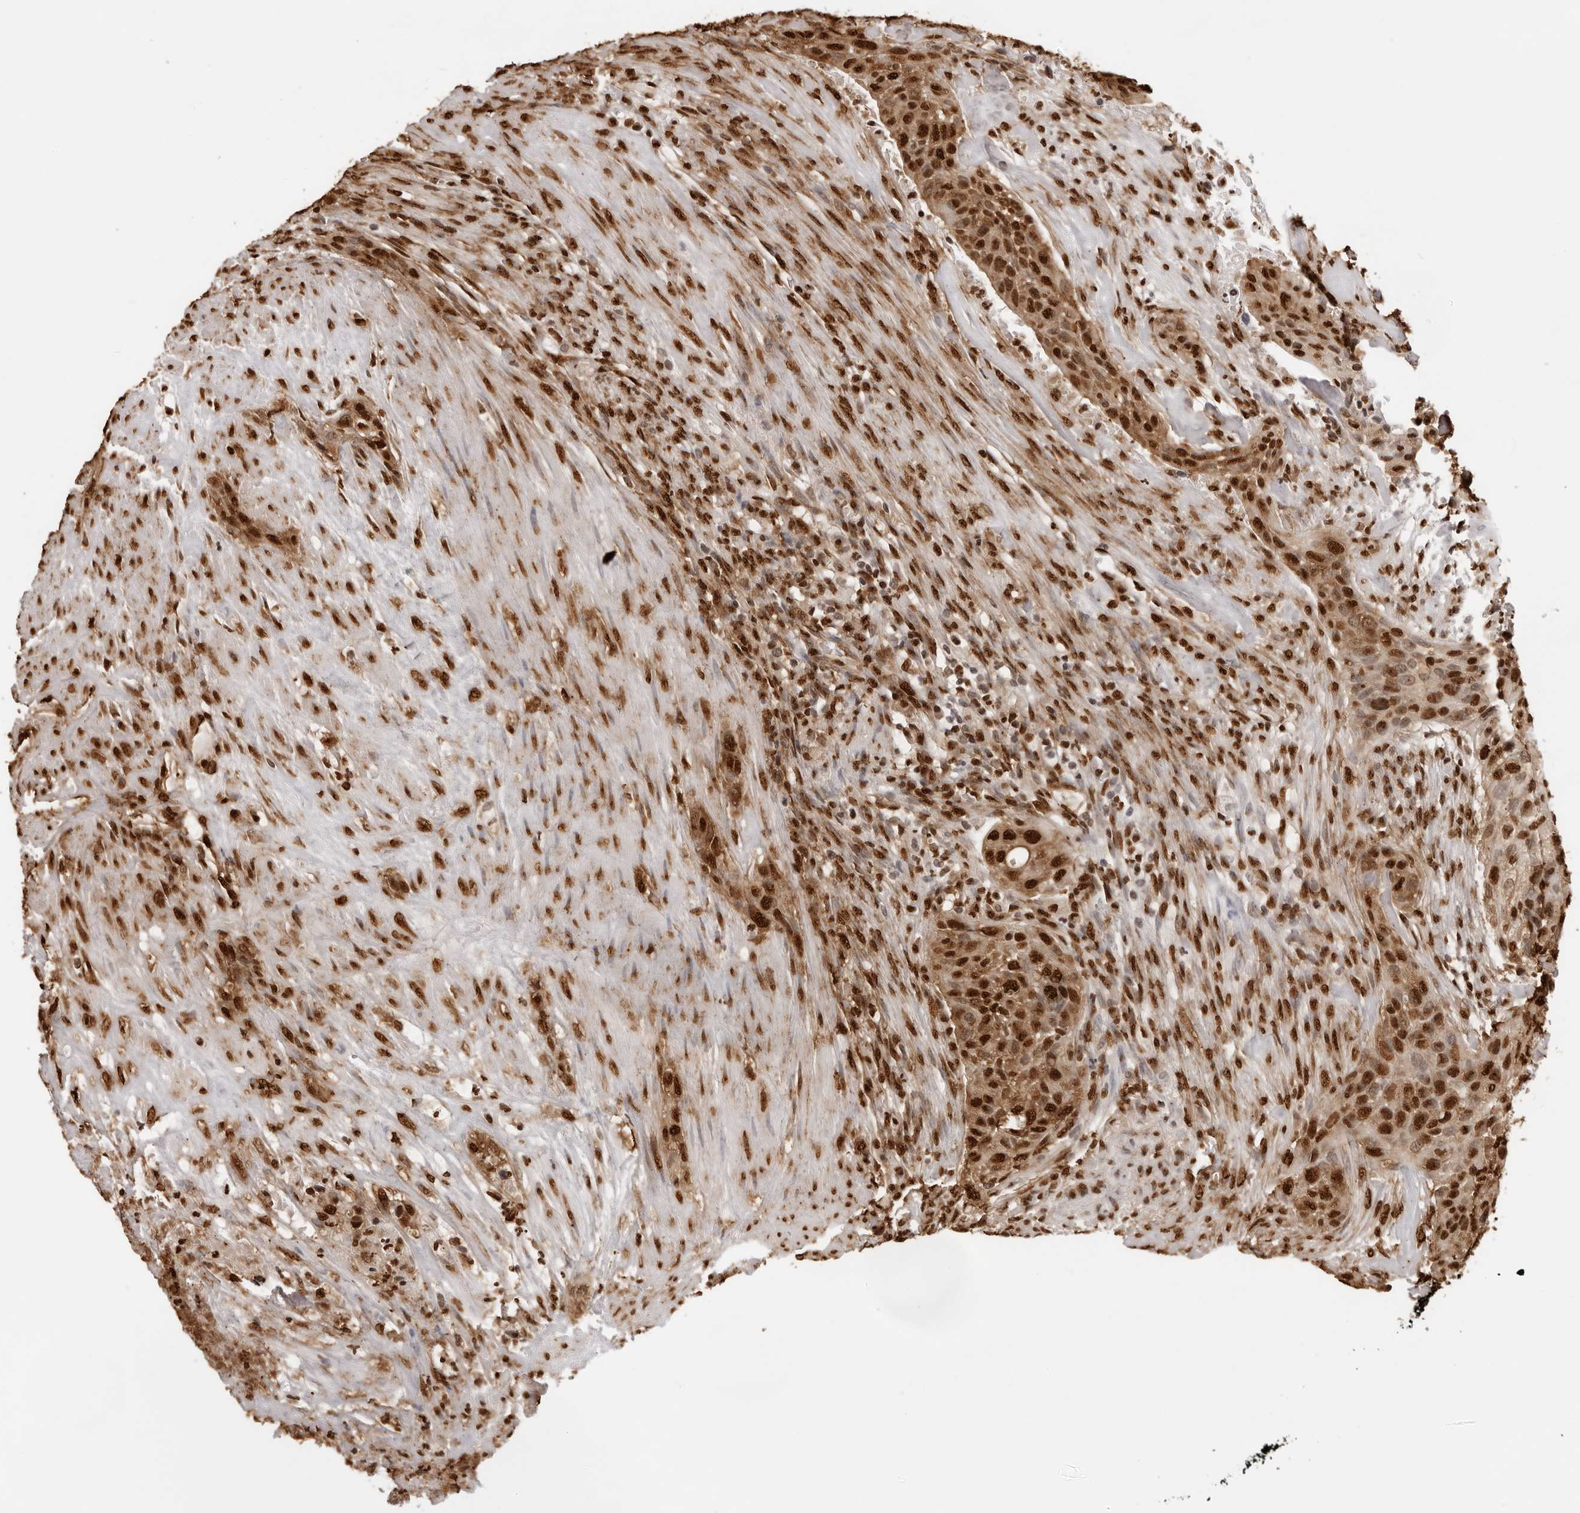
{"staining": {"intensity": "strong", "quantity": ">75%", "location": "cytoplasmic/membranous,nuclear"}, "tissue": "urothelial cancer", "cell_type": "Tumor cells", "image_type": "cancer", "snomed": [{"axis": "morphology", "description": "Urothelial carcinoma, High grade"}, {"axis": "topography", "description": "Urinary bladder"}], "caption": "High-grade urothelial carcinoma stained for a protein (brown) reveals strong cytoplasmic/membranous and nuclear positive staining in approximately >75% of tumor cells.", "gene": "ZFP91", "patient": {"sex": "male", "age": 35}}